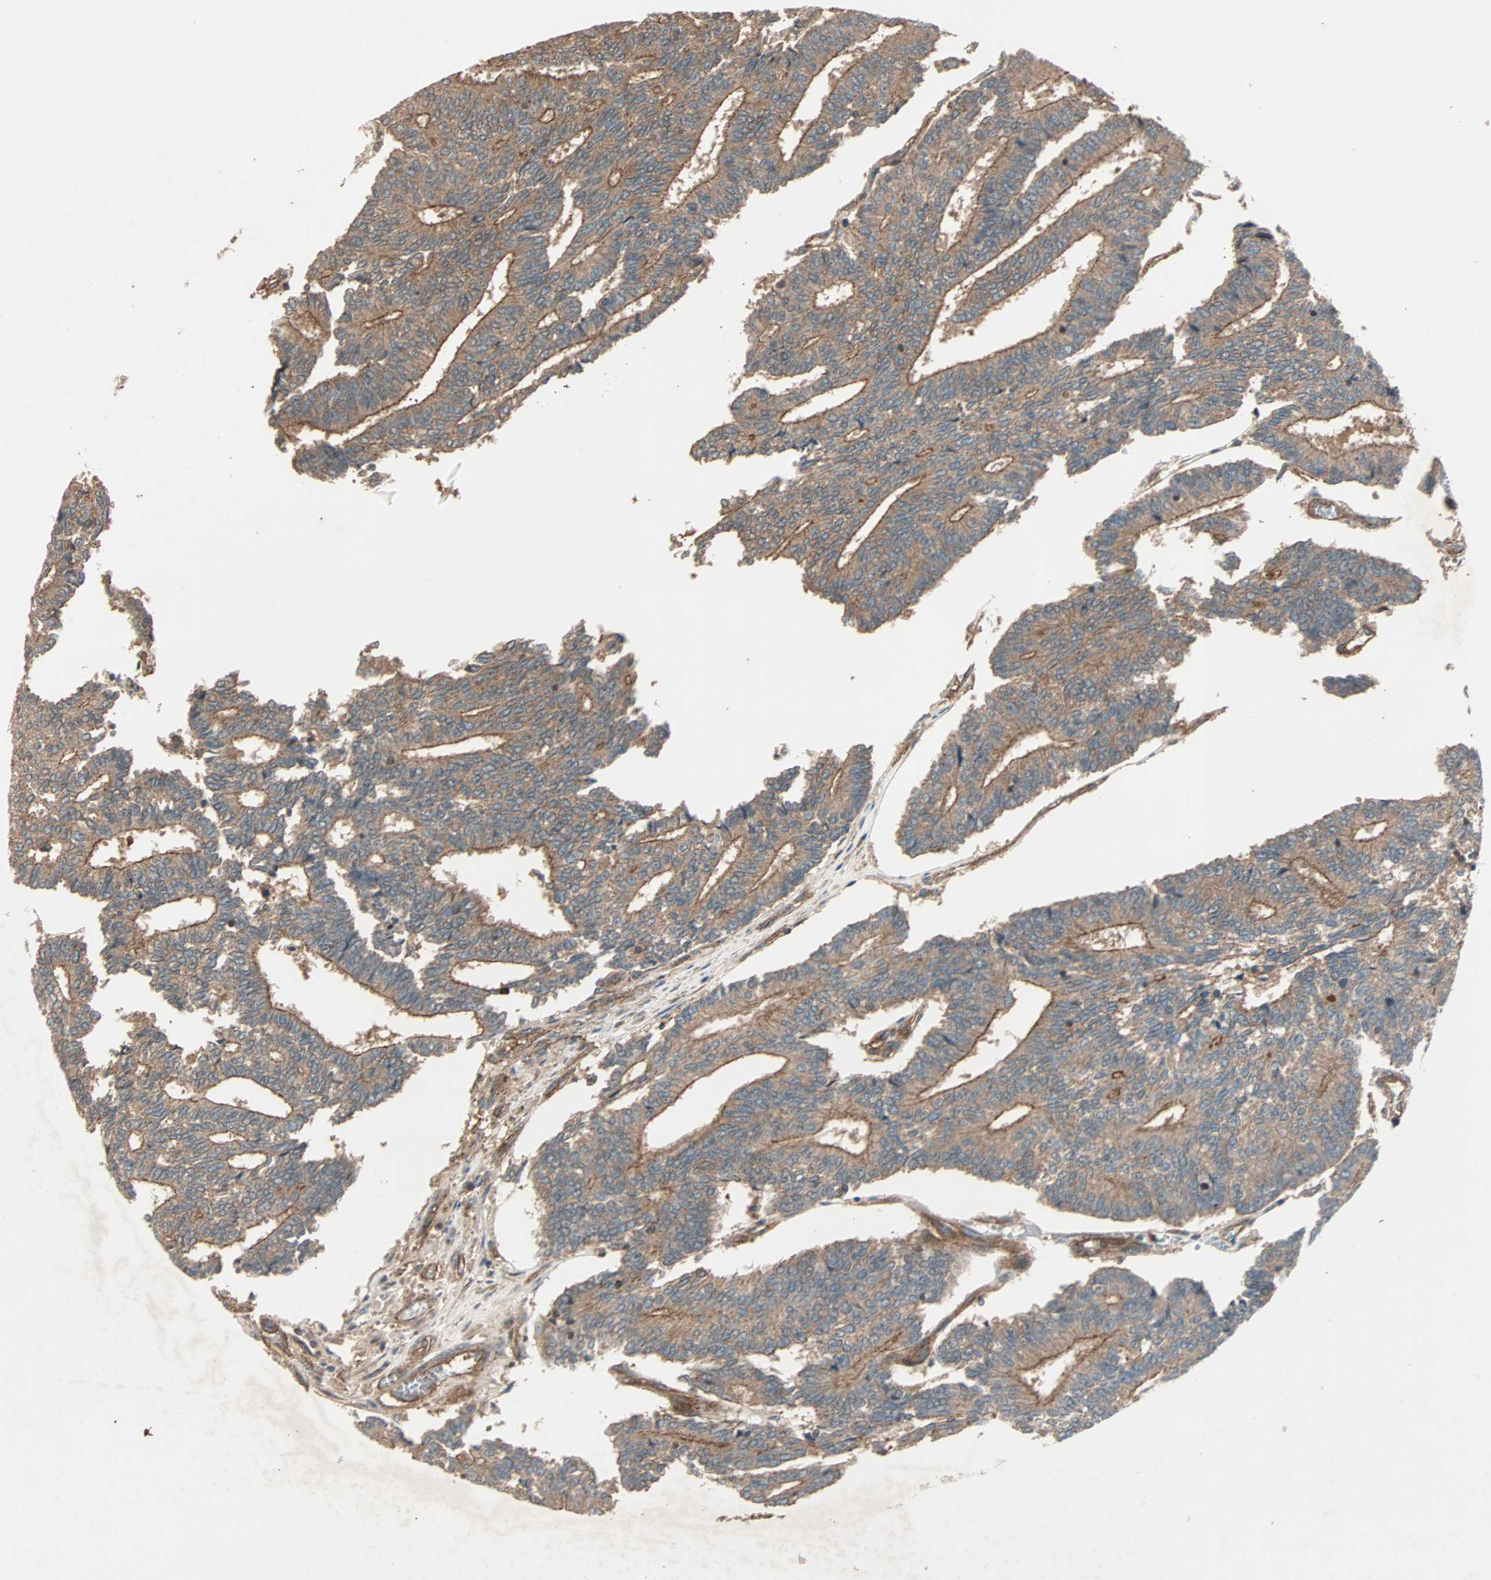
{"staining": {"intensity": "moderate", "quantity": ">75%", "location": "cytoplasmic/membranous"}, "tissue": "prostate cancer", "cell_type": "Tumor cells", "image_type": "cancer", "snomed": [{"axis": "morphology", "description": "Adenocarcinoma, High grade"}, {"axis": "topography", "description": "Prostate"}], "caption": "Immunohistochemistry (IHC) of prostate adenocarcinoma (high-grade) reveals medium levels of moderate cytoplasmic/membranous staining in approximately >75% of tumor cells.", "gene": "GCK", "patient": {"sex": "male", "age": 55}}